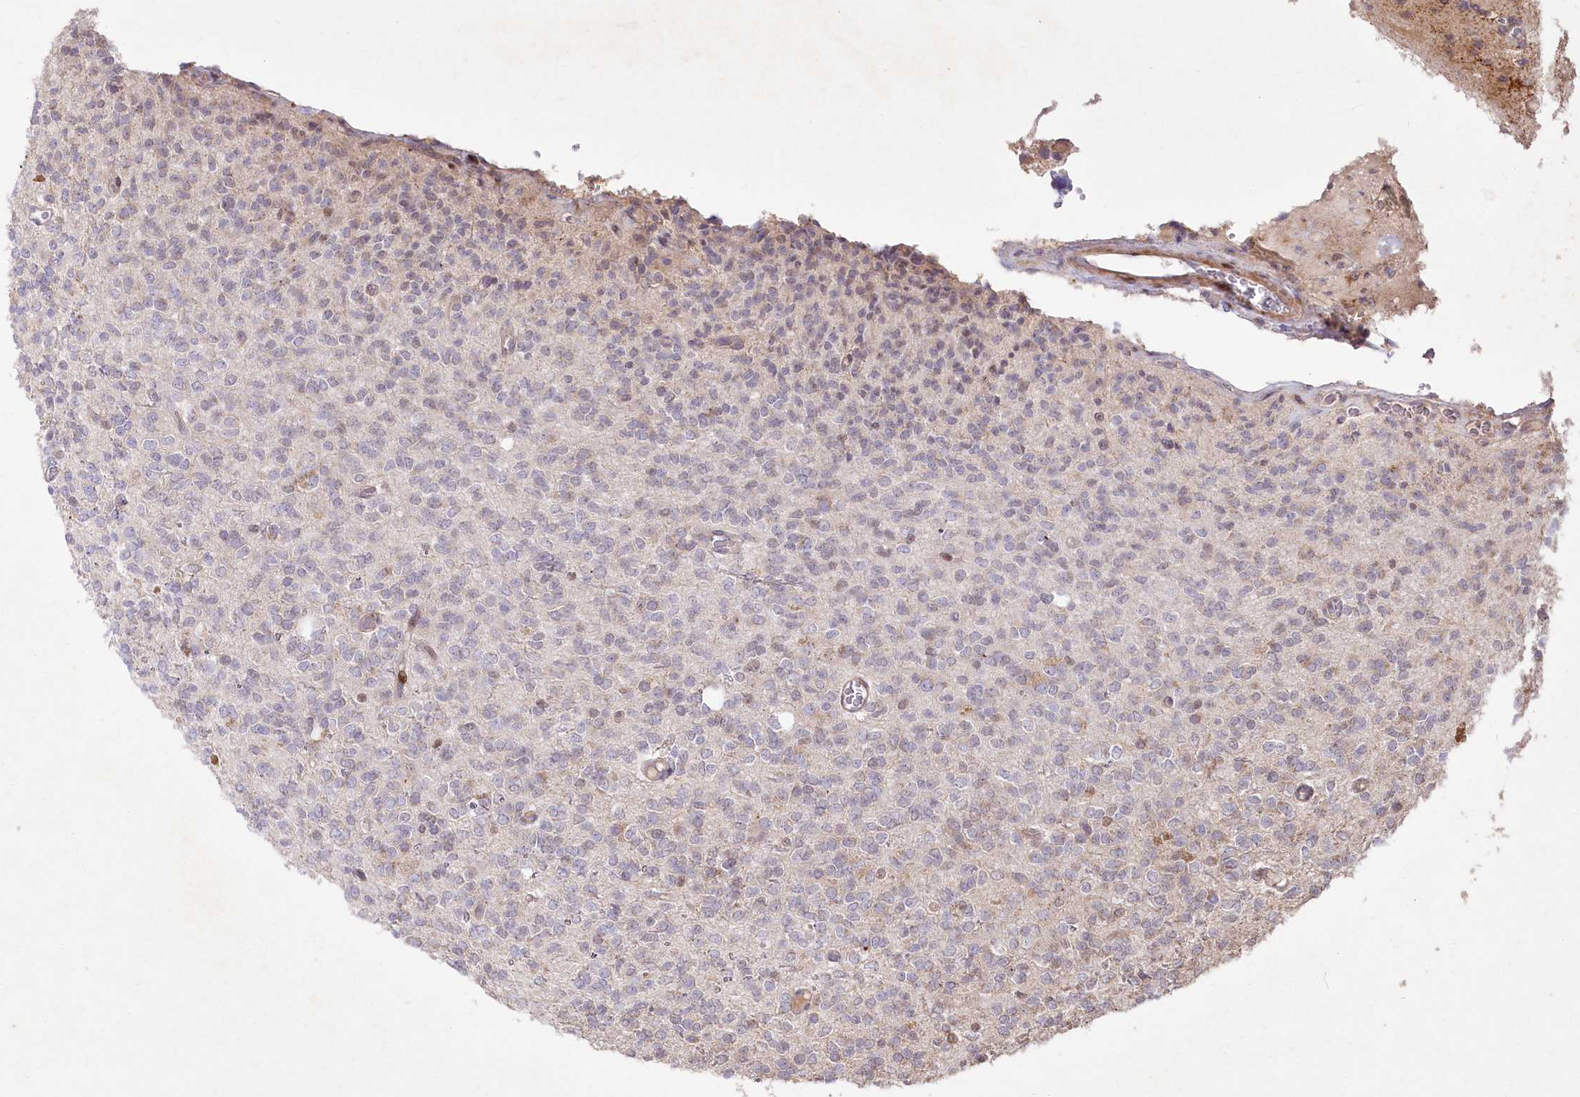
{"staining": {"intensity": "negative", "quantity": "none", "location": "none"}, "tissue": "glioma", "cell_type": "Tumor cells", "image_type": "cancer", "snomed": [{"axis": "morphology", "description": "Glioma, malignant, High grade"}, {"axis": "topography", "description": "Brain"}], "caption": "Immunohistochemical staining of human malignant glioma (high-grade) shows no significant positivity in tumor cells.", "gene": "PSTK", "patient": {"sex": "male", "age": 34}}